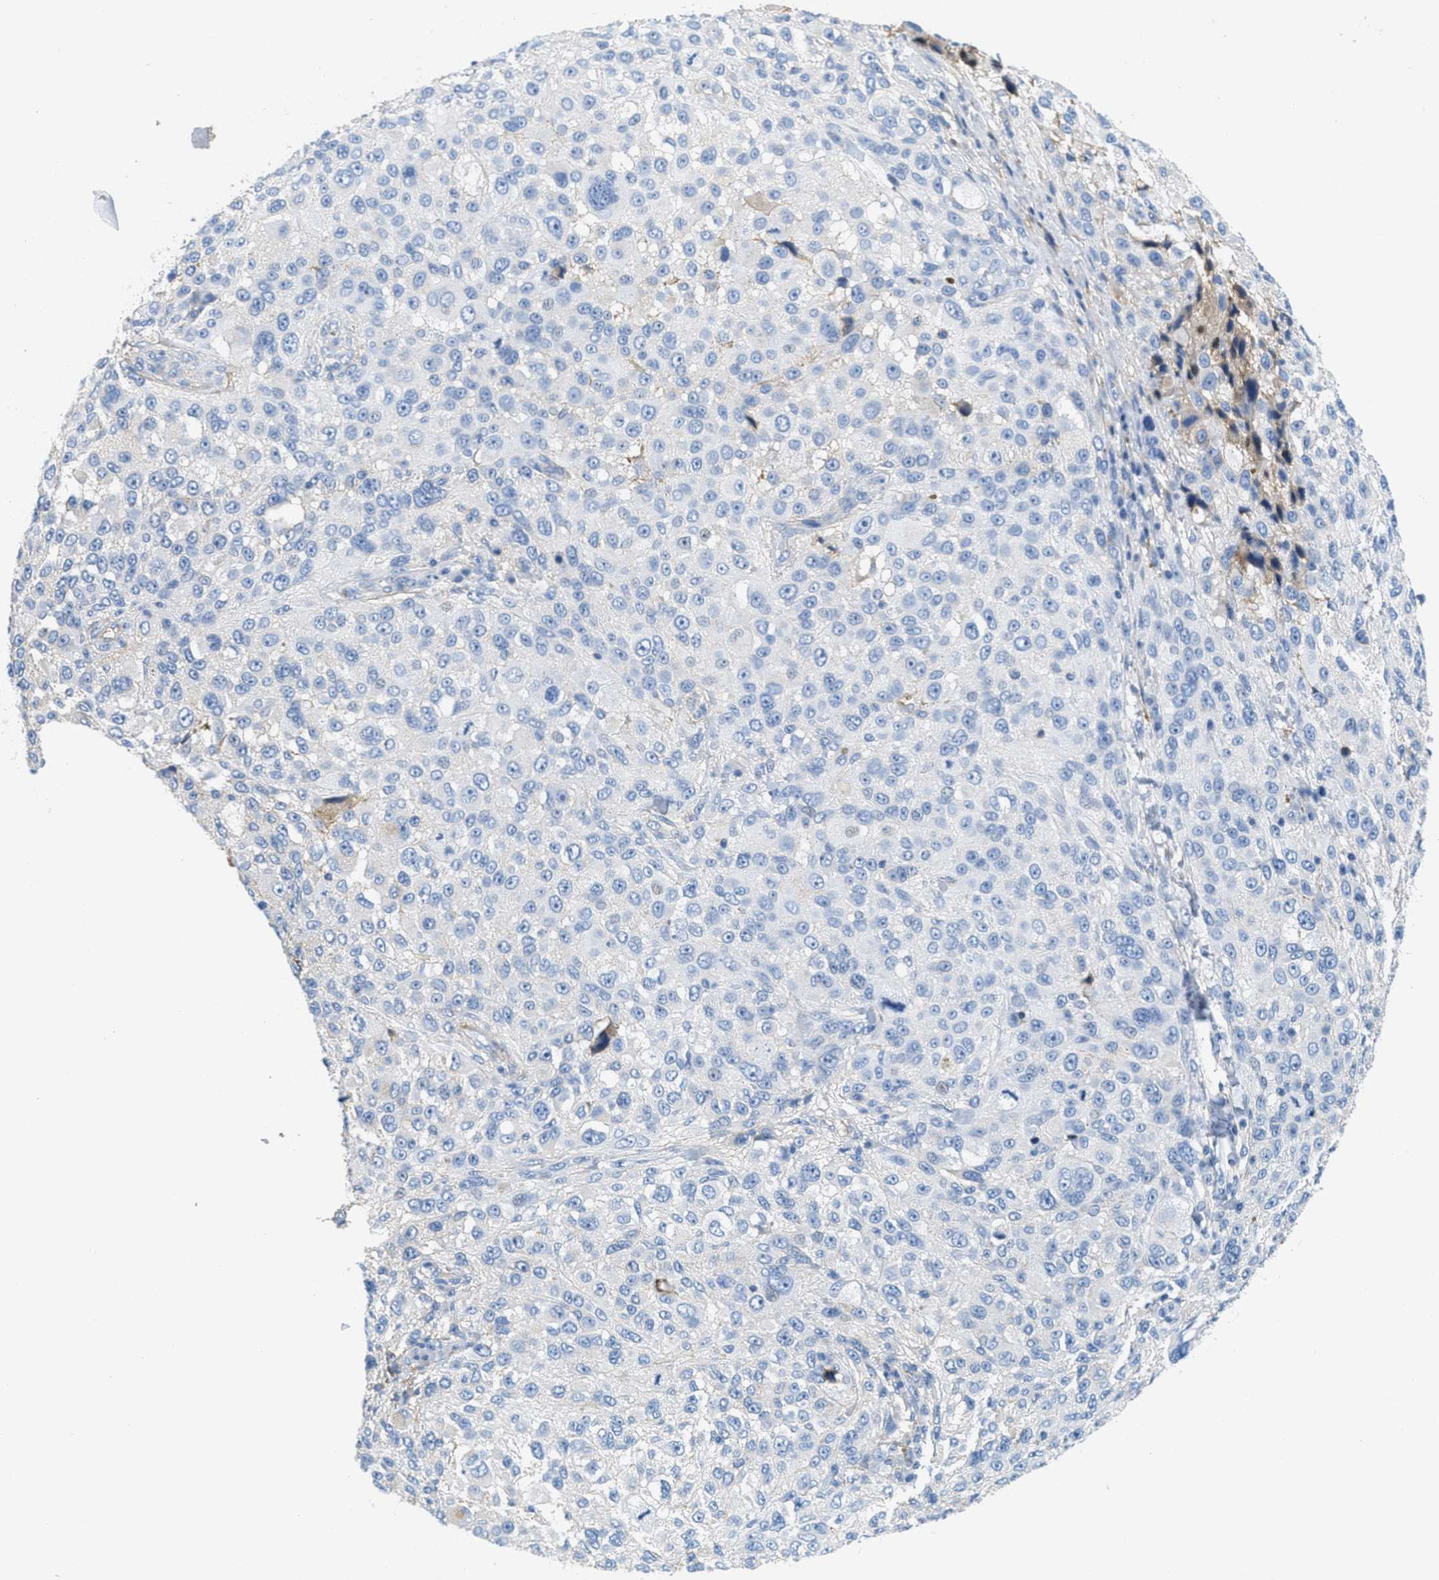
{"staining": {"intensity": "negative", "quantity": "none", "location": "none"}, "tissue": "melanoma", "cell_type": "Tumor cells", "image_type": "cancer", "snomed": [{"axis": "morphology", "description": "Necrosis, NOS"}, {"axis": "morphology", "description": "Malignant melanoma, NOS"}, {"axis": "topography", "description": "Skin"}], "caption": "Malignant melanoma stained for a protein using IHC reveals no expression tumor cells.", "gene": "SERPINA1", "patient": {"sex": "female", "age": 87}}